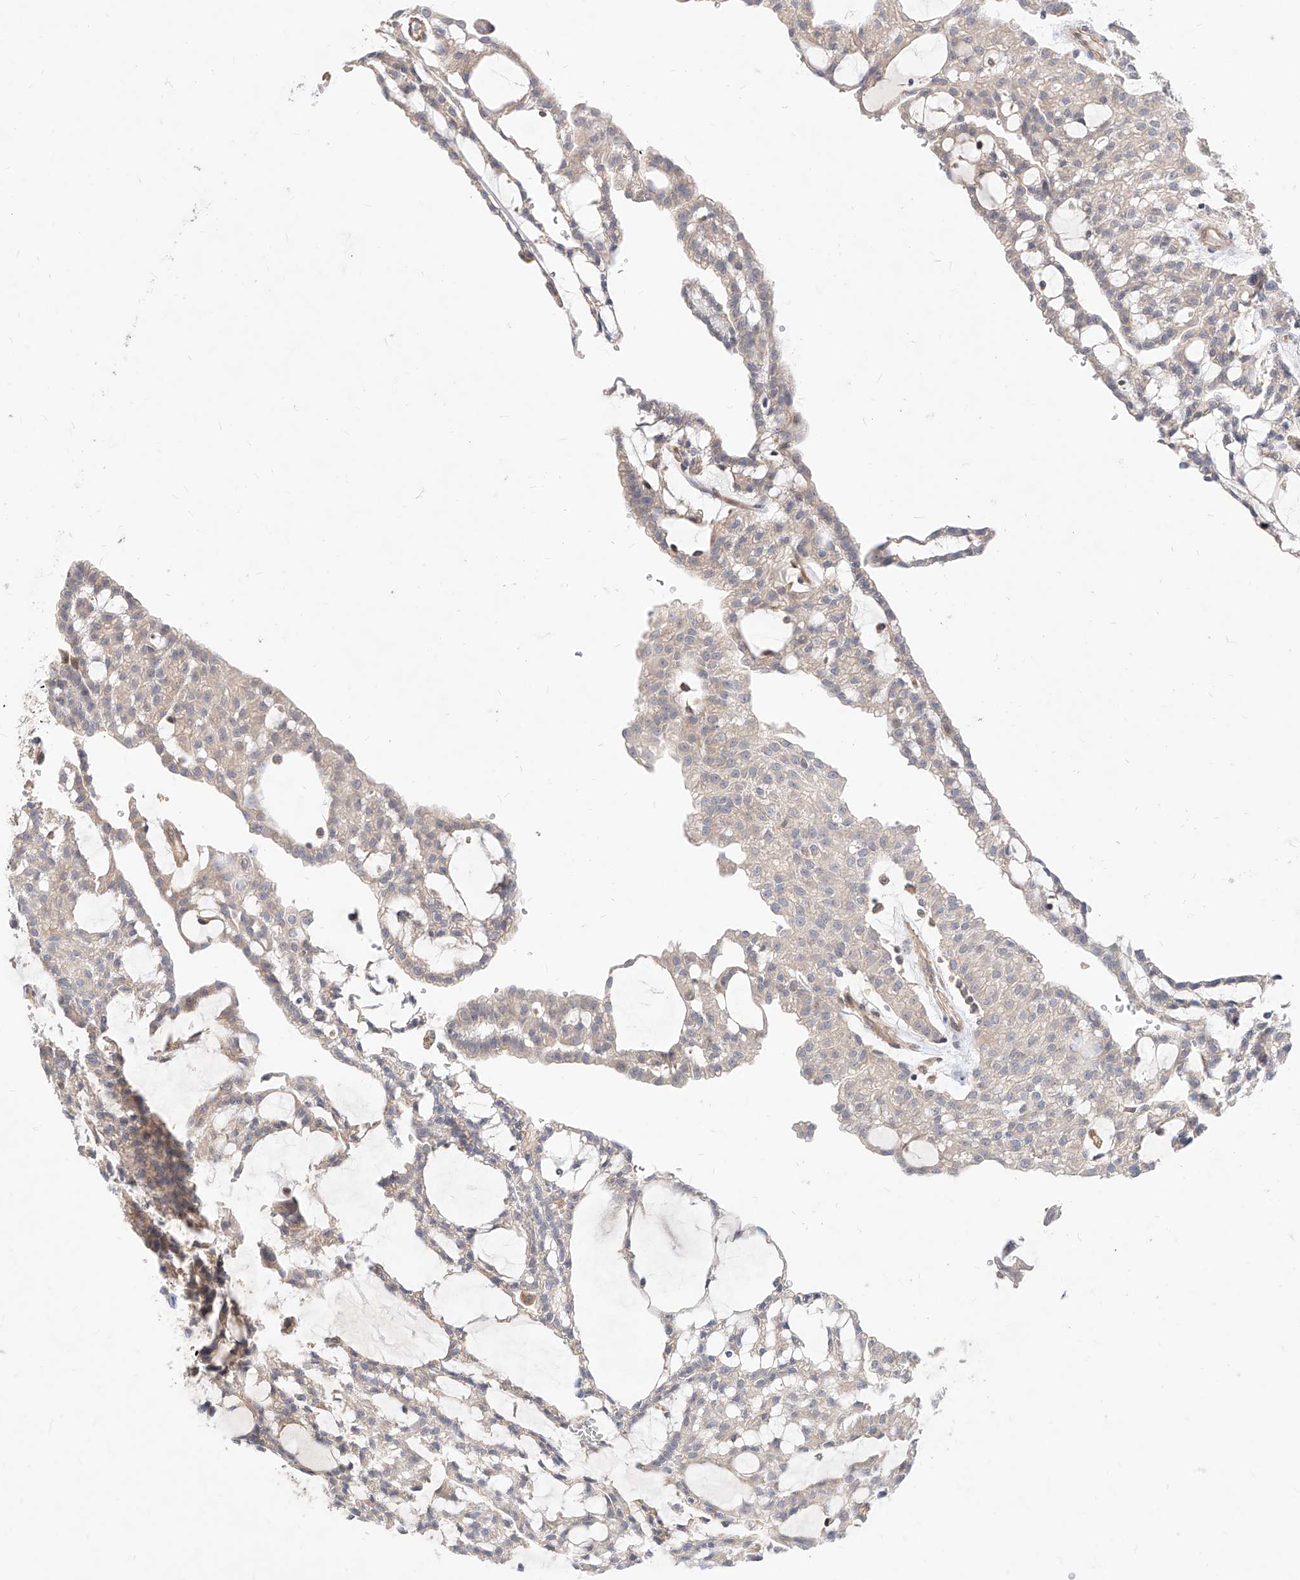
{"staining": {"intensity": "negative", "quantity": "none", "location": "none"}, "tissue": "renal cancer", "cell_type": "Tumor cells", "image_type": "cancer", "snomed": [{"axis": "morphology", "description": "Adenocarcinoma, NOS"}, {"axis": "topography", "description": "Kidney"}], "caption": "Adenocarcinoma (renal) stained for a protein using IHC demonstrates no positivity tumor cells.", "gene": "TSNAX", "patient": {"sex": "male", "age": 63}}